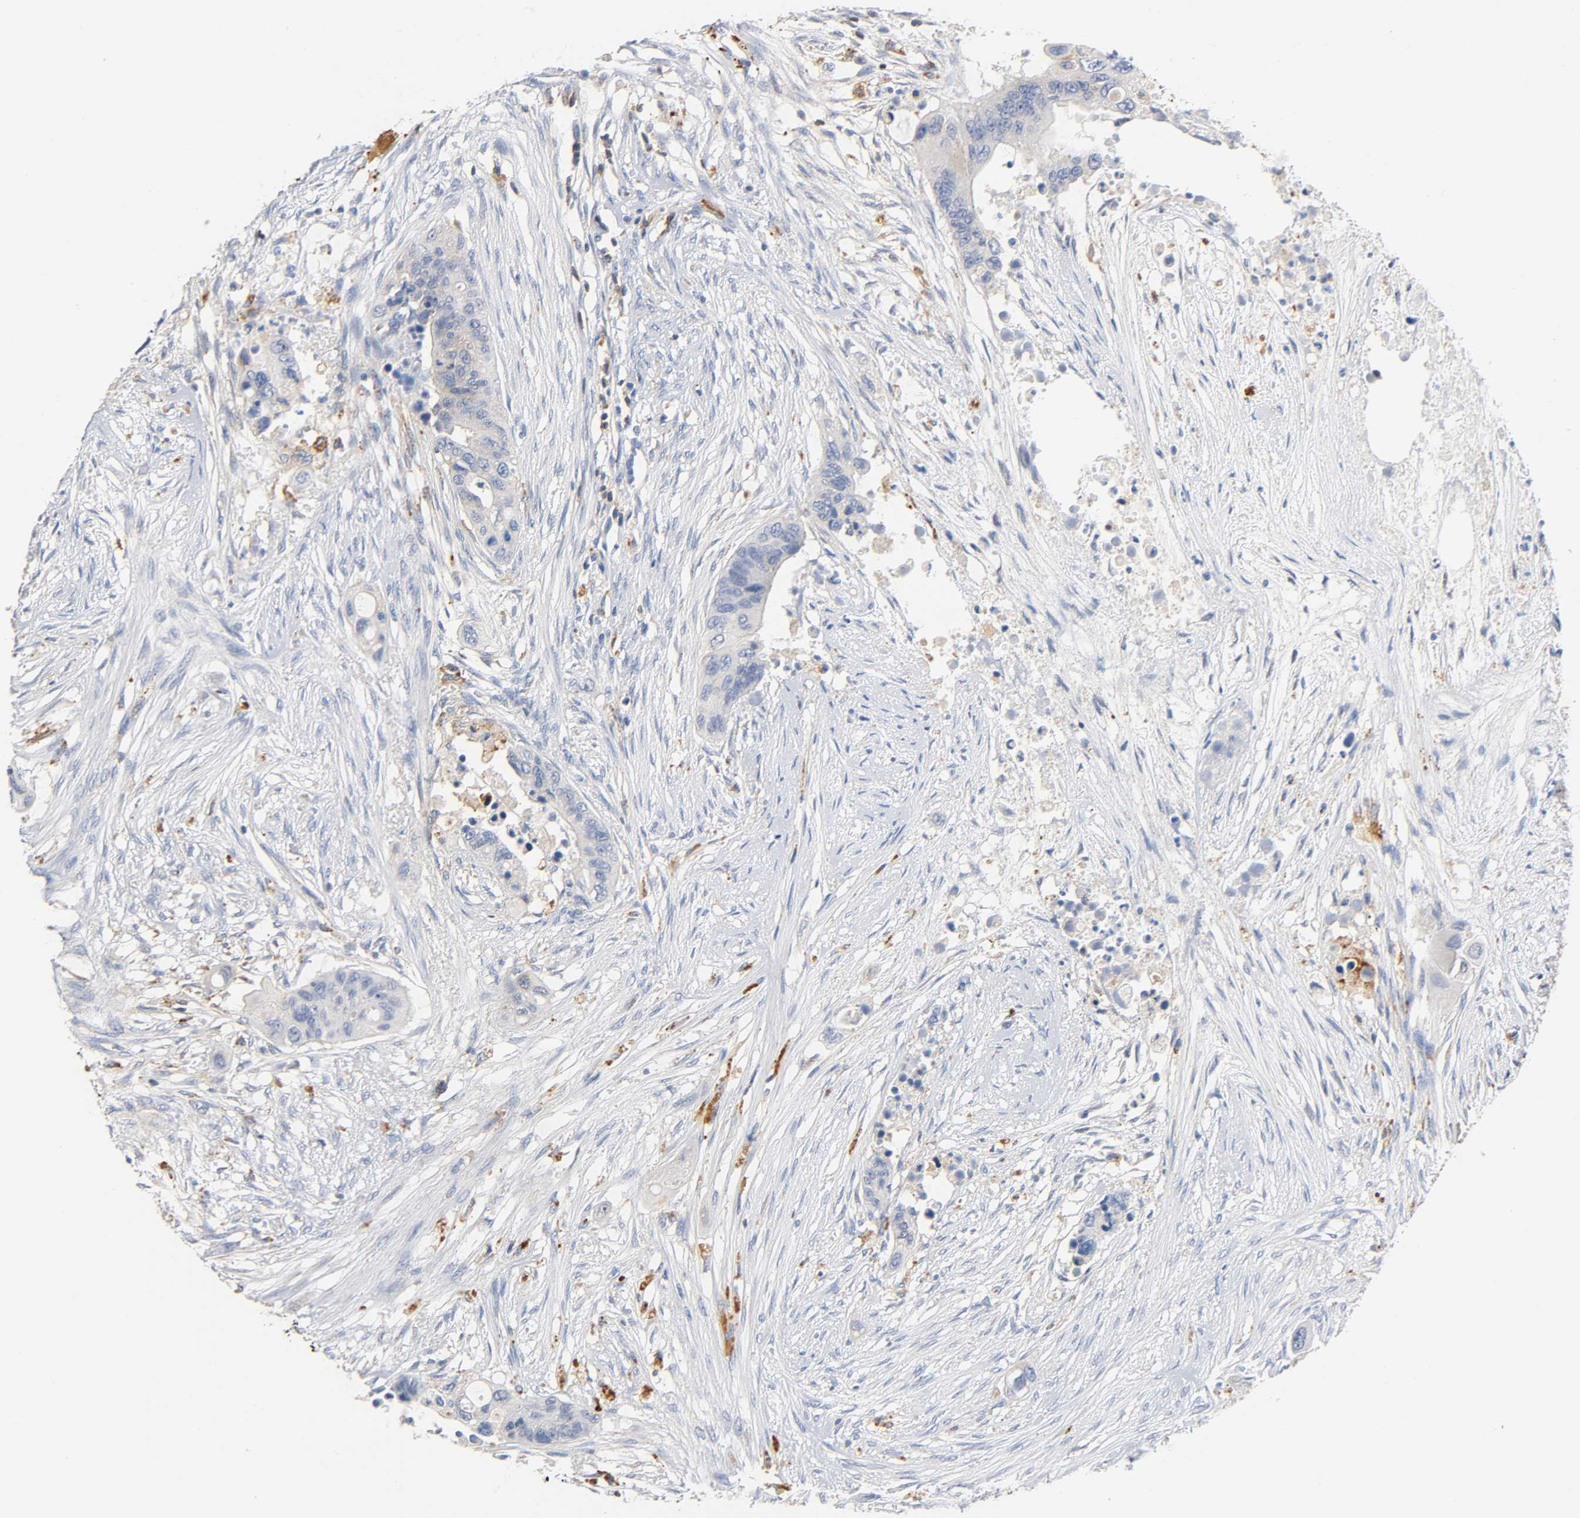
{"staining": {"intensity": "negative", "quantity": "none", "location": "none"}, "tissue": "colorectal cancer", "cell_type": "Tumor cells", "image_type": "cancer", "snomed": [{"axis": "morphology", "description": "Adenocarcinoma, NOS"}, {"axis": "topography", "description": "Colon"}], "caption": "This is a photomicrograph of IHC staining of colorectal cancer, which shows no expression in tumor cells.", "gene": "UCKL1", "patient": {"sex": "female", "age": 57}}